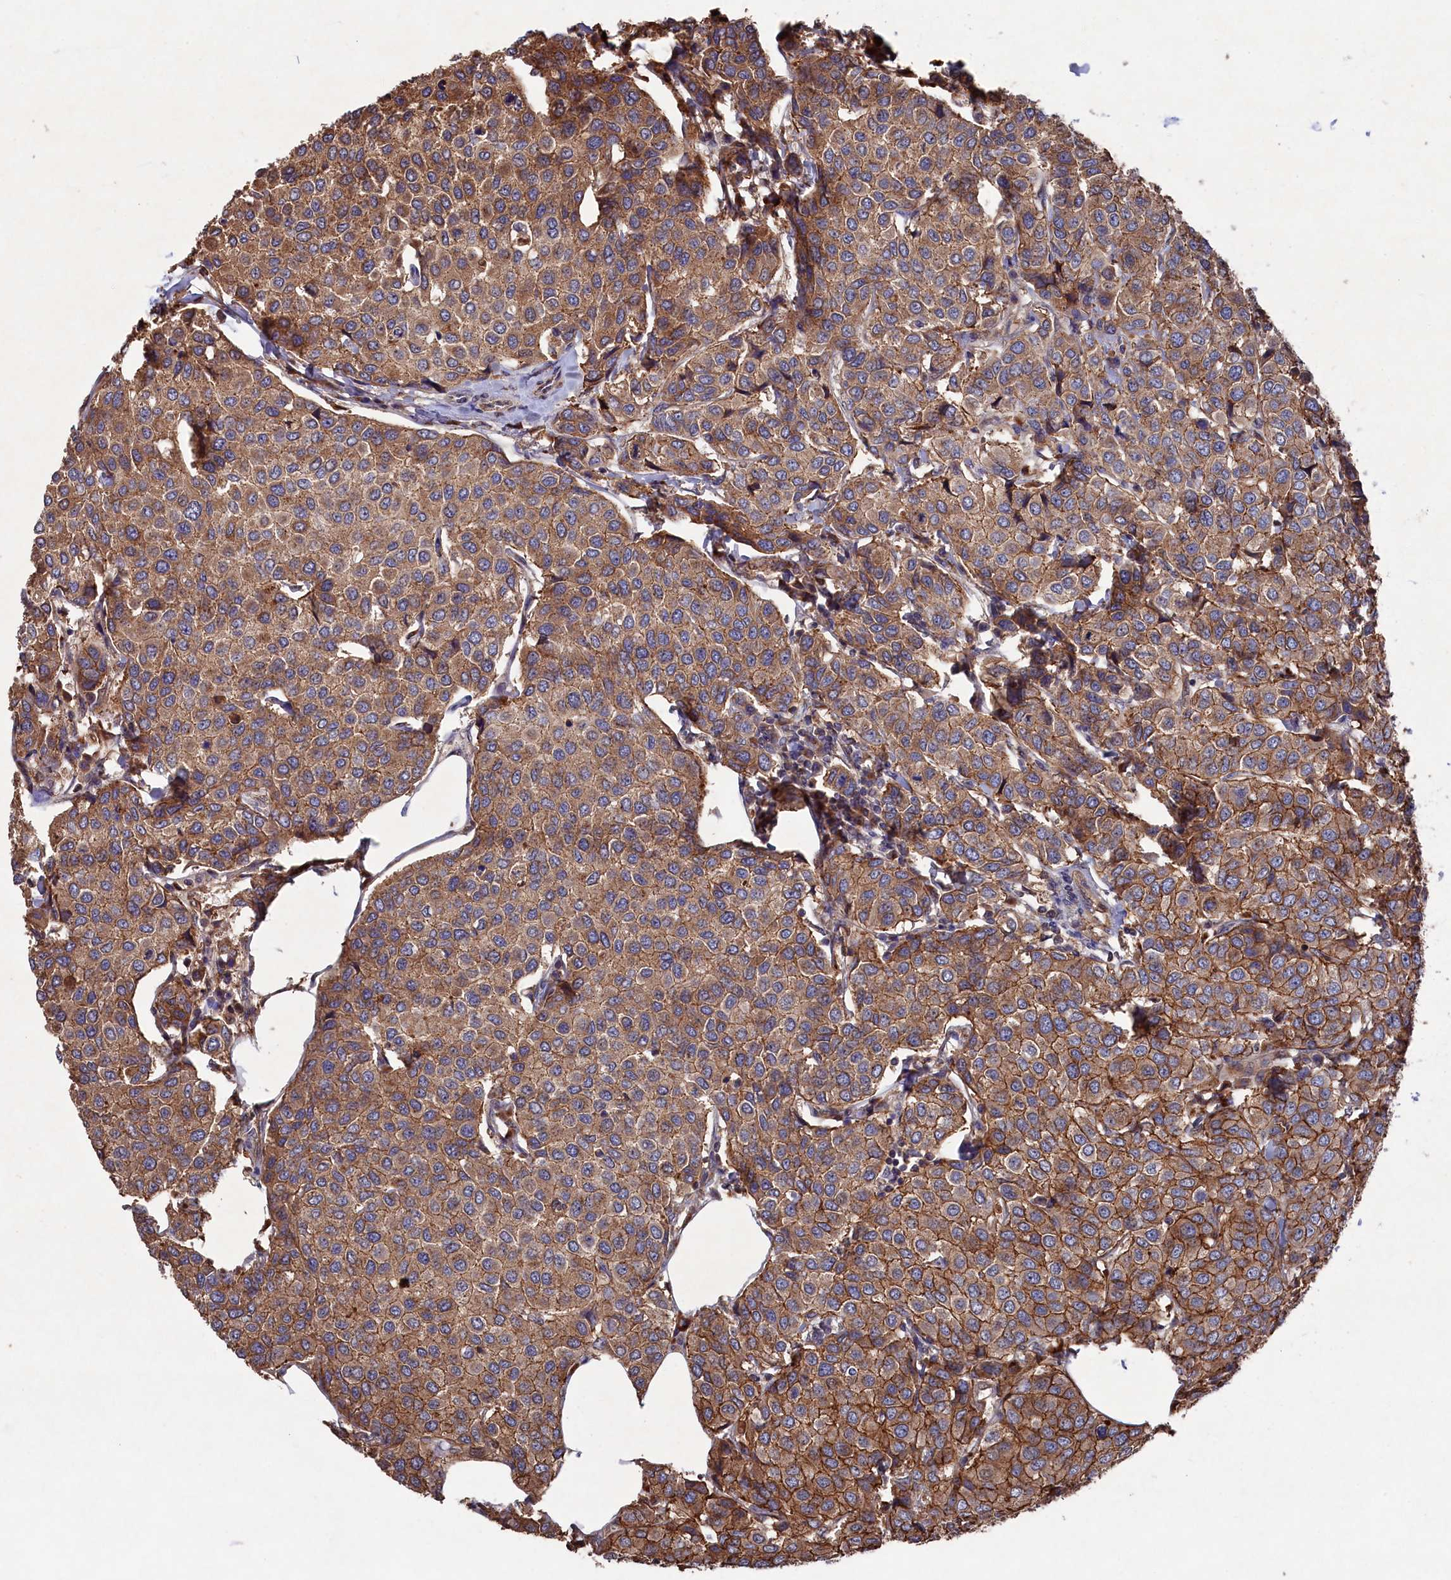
{"staining": {"intensity": "moderate", "quantity": ">75%", "location": "cytoplasmic/membranous"}, "tissue": "breast cancer", "cell_type": "Tumor cells", "image_type": "cancer", "snomed": [{"axis": "morphology", "description": "Duct carcinoma"}, {"axis": "topography", "description": "Breast"}], "caption": "Tumor cells reveal moderate cytoplasmic/membranous staining in approximately >75% of cells in breast cancer (invasive ductal carcinoma).", "gene": "NAA60", "patient": {"sex": "female", "age": 55}}